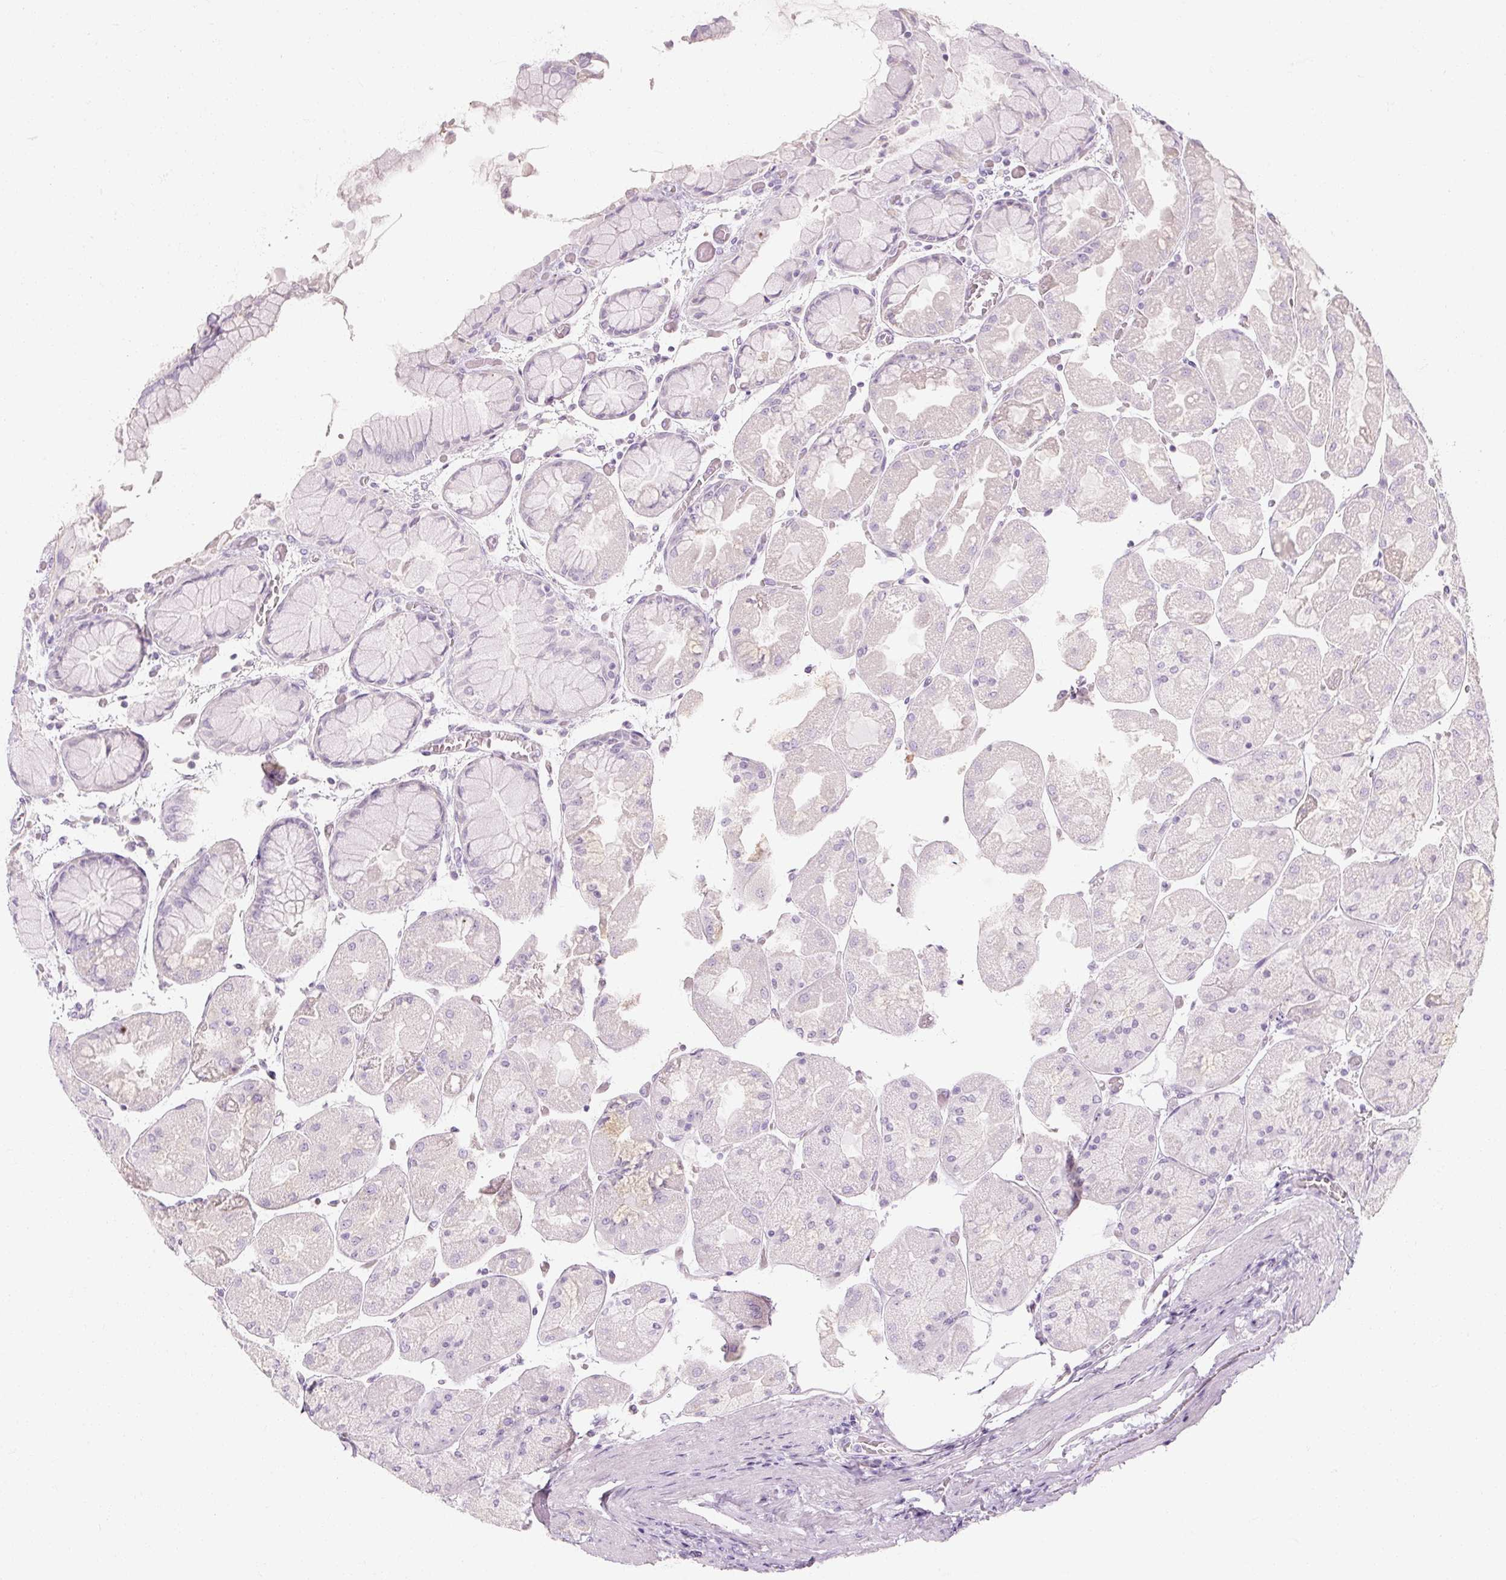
{"staining": {"intensity": "negative", "quantity": "none", "location": "none"}, "tissue": "stomach", "cell_type": "Glandular cells", "image_type": "normal", "snomed": [{"axis": "morphology", "description": "Normal tissue, NOS"}, {"axis": "topography", "description": "Stomach"}], "caption": "The histopathology image displays no staining of glandular cells in unremarkable stomach. (DAB (3,3'-diaminobenzidine) IHC visualized using brightfield microscopy, high magnification).", "gene": "NFE2L3", "patient": {"sex": "female", "age": 61}}